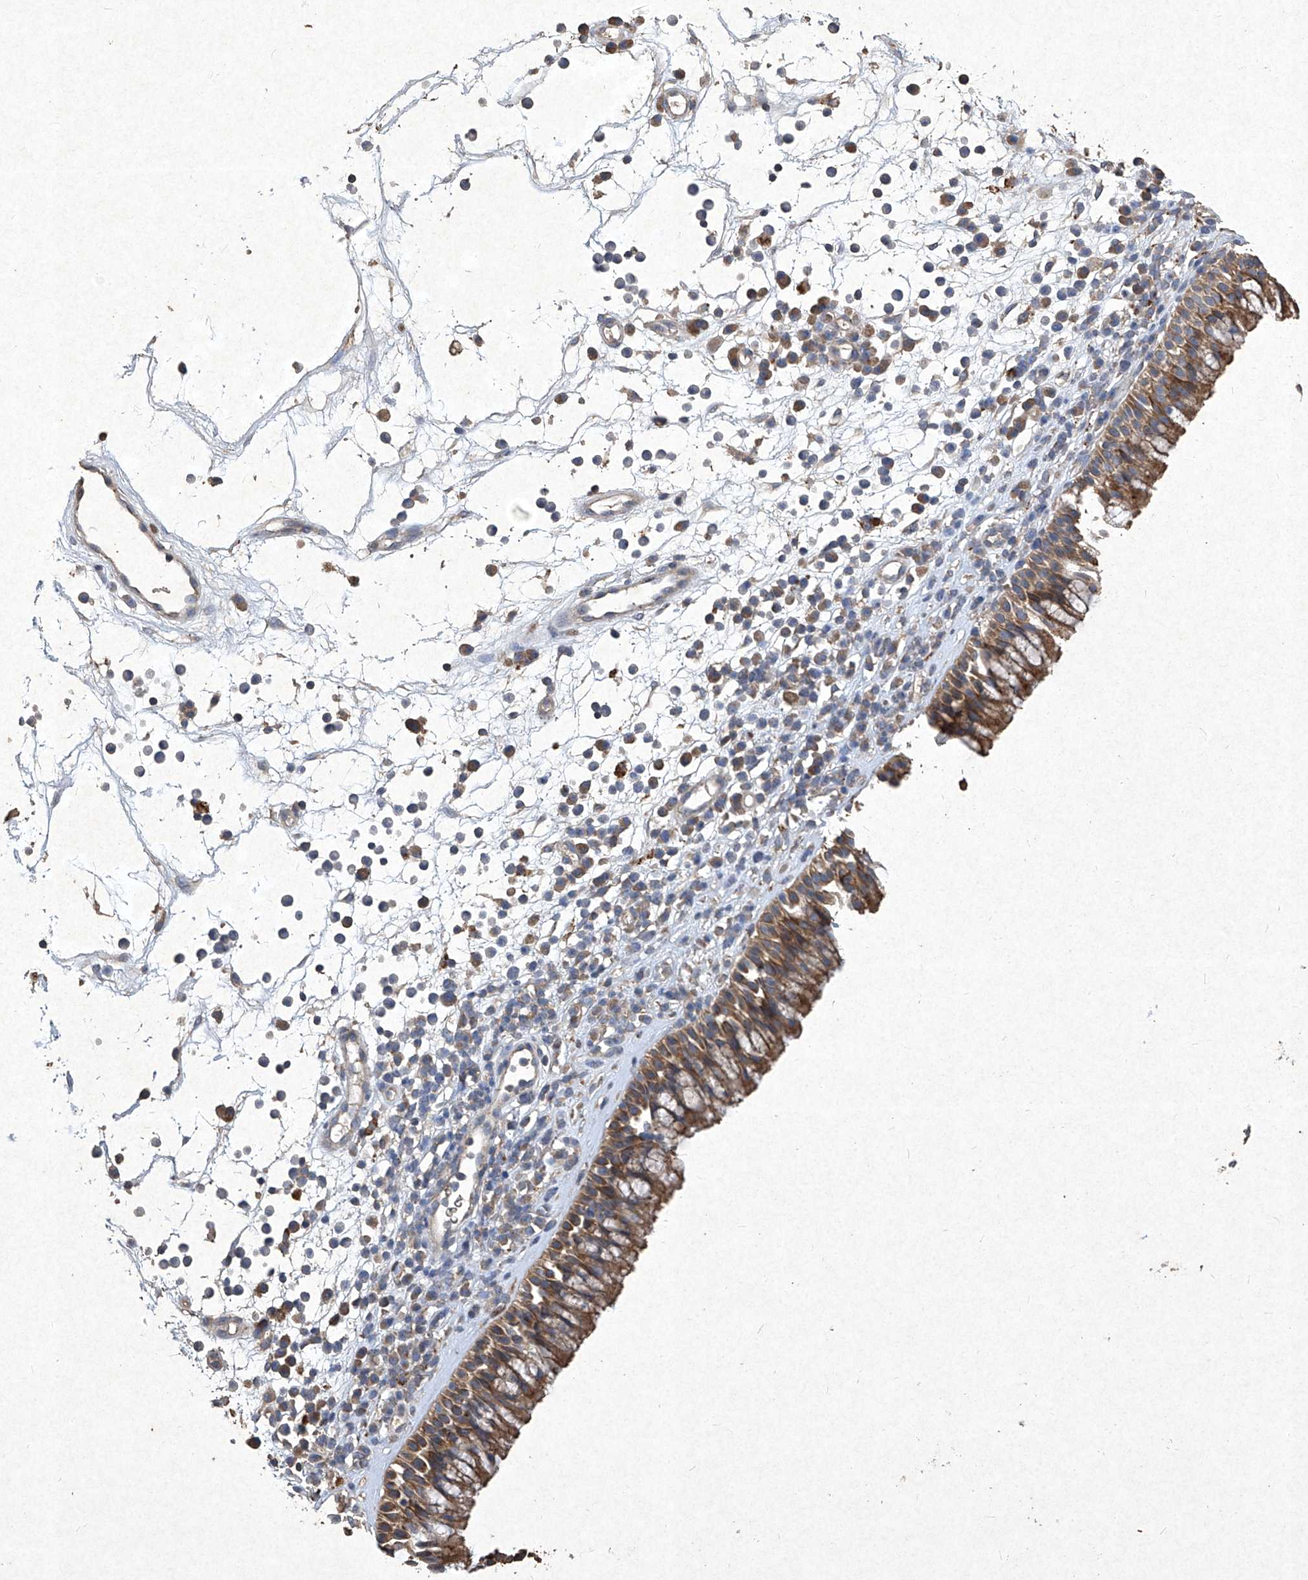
{"staining": {"intensity": "moderate", "quantity": ">75%", "location": "cytoplasmic/membranous"}, "tissue": "nasopharynx", "cell_type": "Respiratory epithelial cells", "image_type": "normal", "snomed": [{"axis": "morphology", "description": "Normal tissue, NOS"}, {"axis": "morphology", "description": "Inflammation, NOS"}, {"axis": "morphology", "description": "Malignant melanoma, Metastatic site"}, {"axis": "topography", "description": "Nasopharynx"}], "caption": "High-power microscopy captured an immunohistochemistry (IHC) image of benign nasopharynx, revealing moderate cytoplasmic/membranous staining in about >75% of respiratory epithelial cells.", "gene": "MED16", "patient": {"sex": "male", "age": 70}}